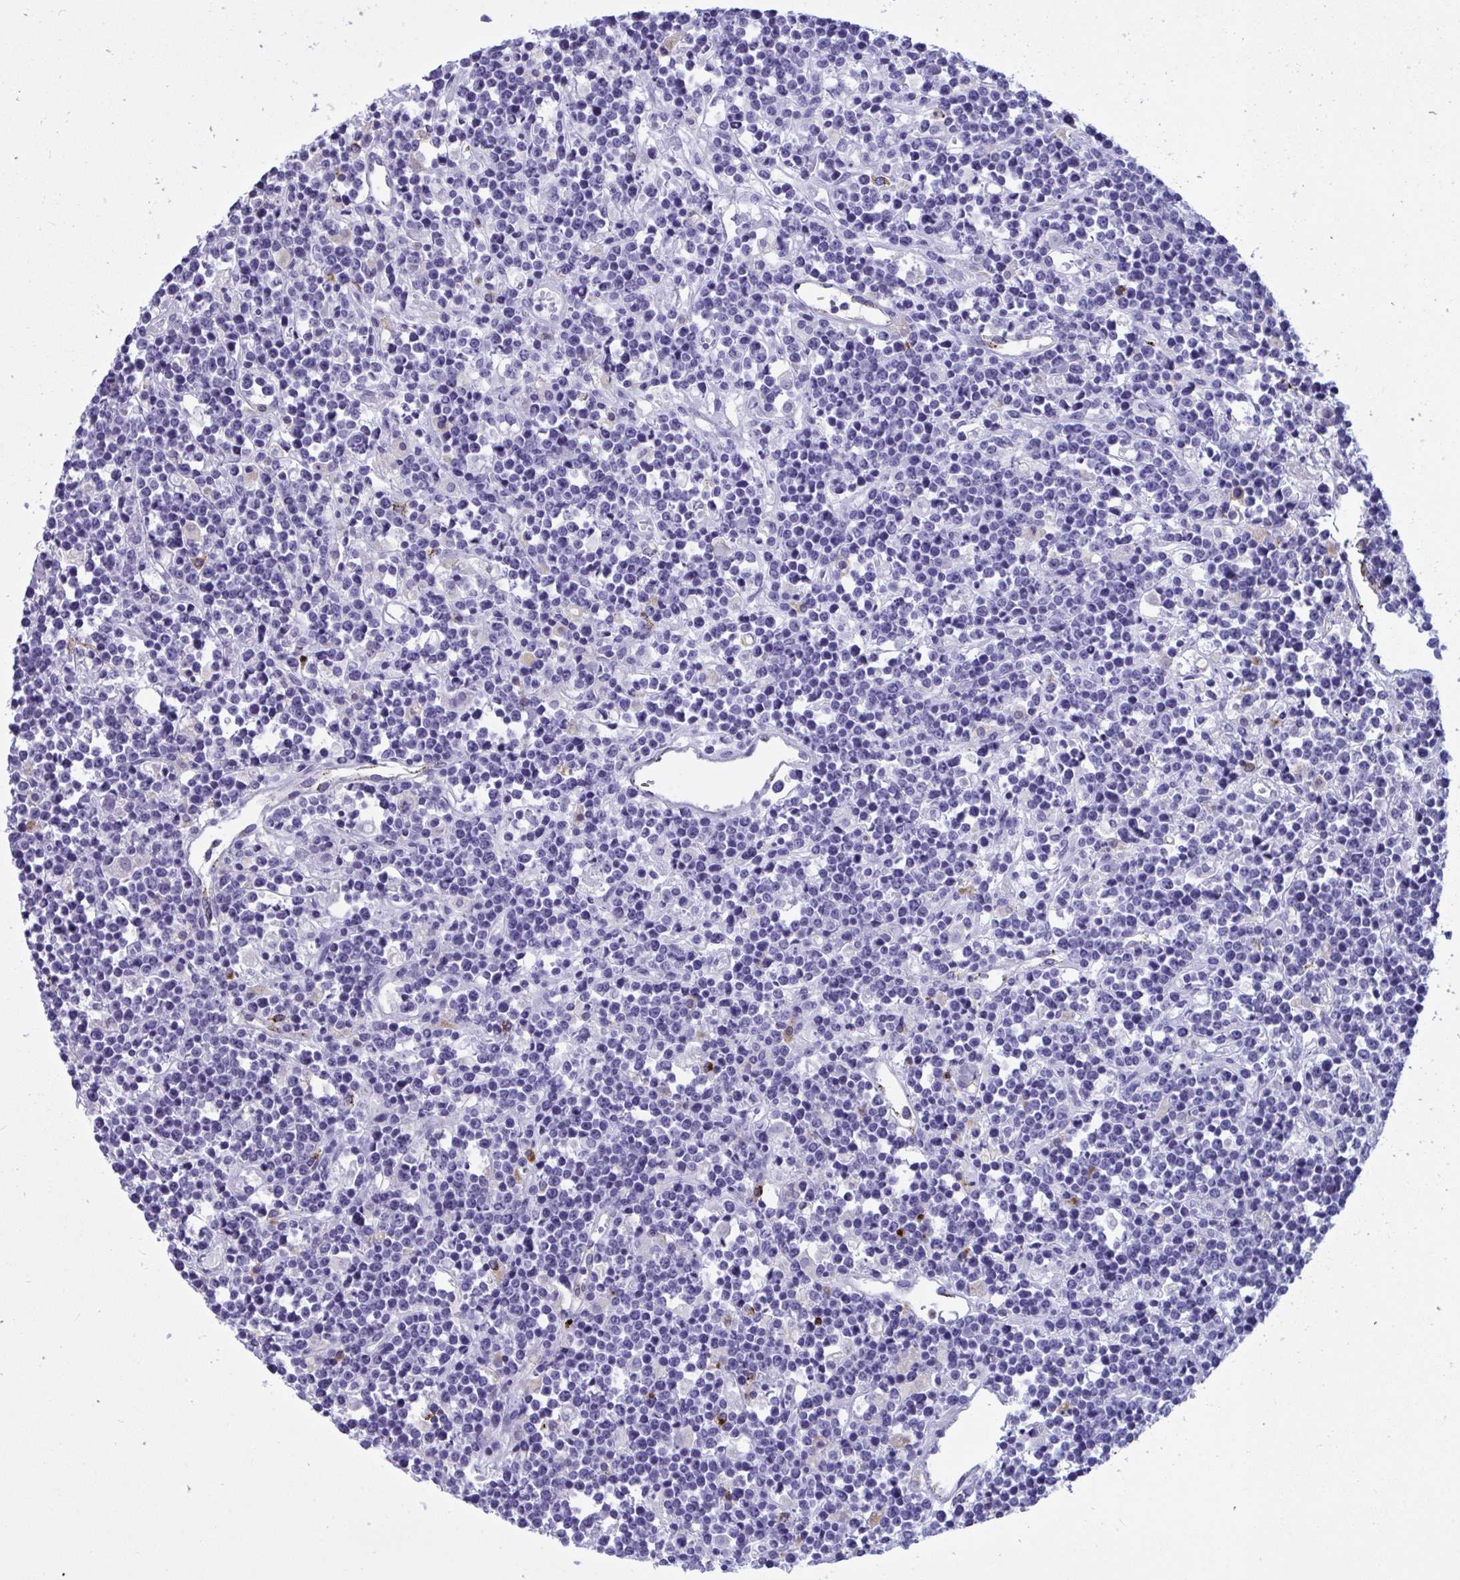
{"staining": {"intensity": "negative", "quantity": "none", "location": "none"}, "tissue": "lymphoma", "cell_type": "Tumor cells", "image_type": "cancer", "snomed": [{"axis": "morphology", "description": "Malignant lymphoma, non-Hodgkin's type, High grade"}, {"axis": "topography", "description": "Ovary"}], "caption": "High magnification brightfield microscopy of high-grade malignant lymphoma, non-Hodgkin's type stained with DAB (brown) and counterstained with hematoxylin (blue): tumor cells show no significant positivity.", "gene": "CPVL", "patient": {"sex": "female", "age": 56}}